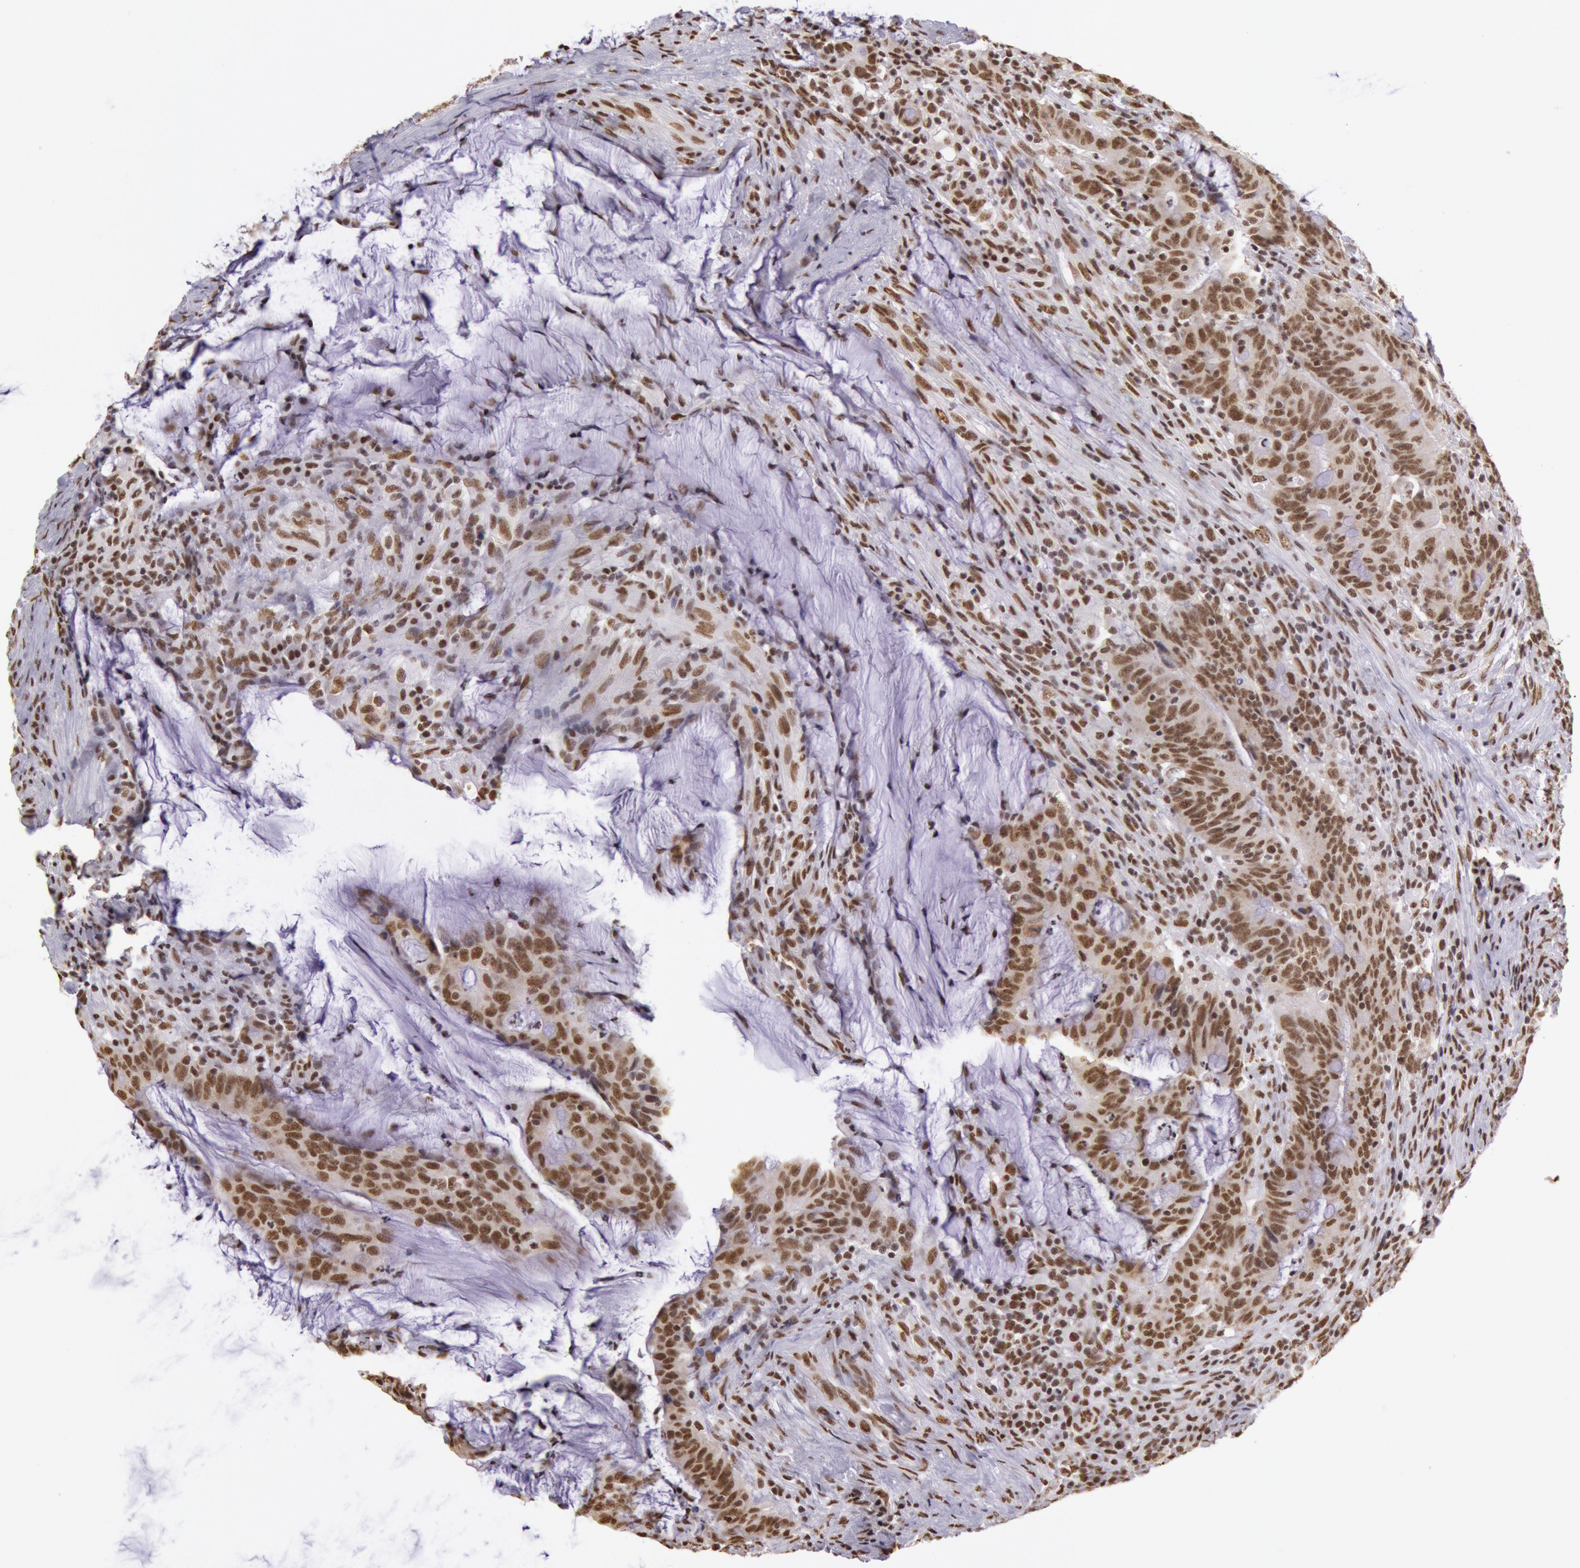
{"staining": {"intensity": "moderate", "quantity": ">75%", "location": "nuclear"}, "tissue": "colorectal cancer", "cell_type": "Tumor cells", "image_type": "cancer", "snomed": [{"axis": "morphology", "description": "Adenocarcinoma, NOS"}, {"axis": "topography", "description": "Colon"}], "caption": "Human colorectal adenocarcinoma stained with a protein marker exhibits moderate staining in tumor cells.", "gene": "HNRNPH2", "patient": {"sex": "male", "age": 54}}